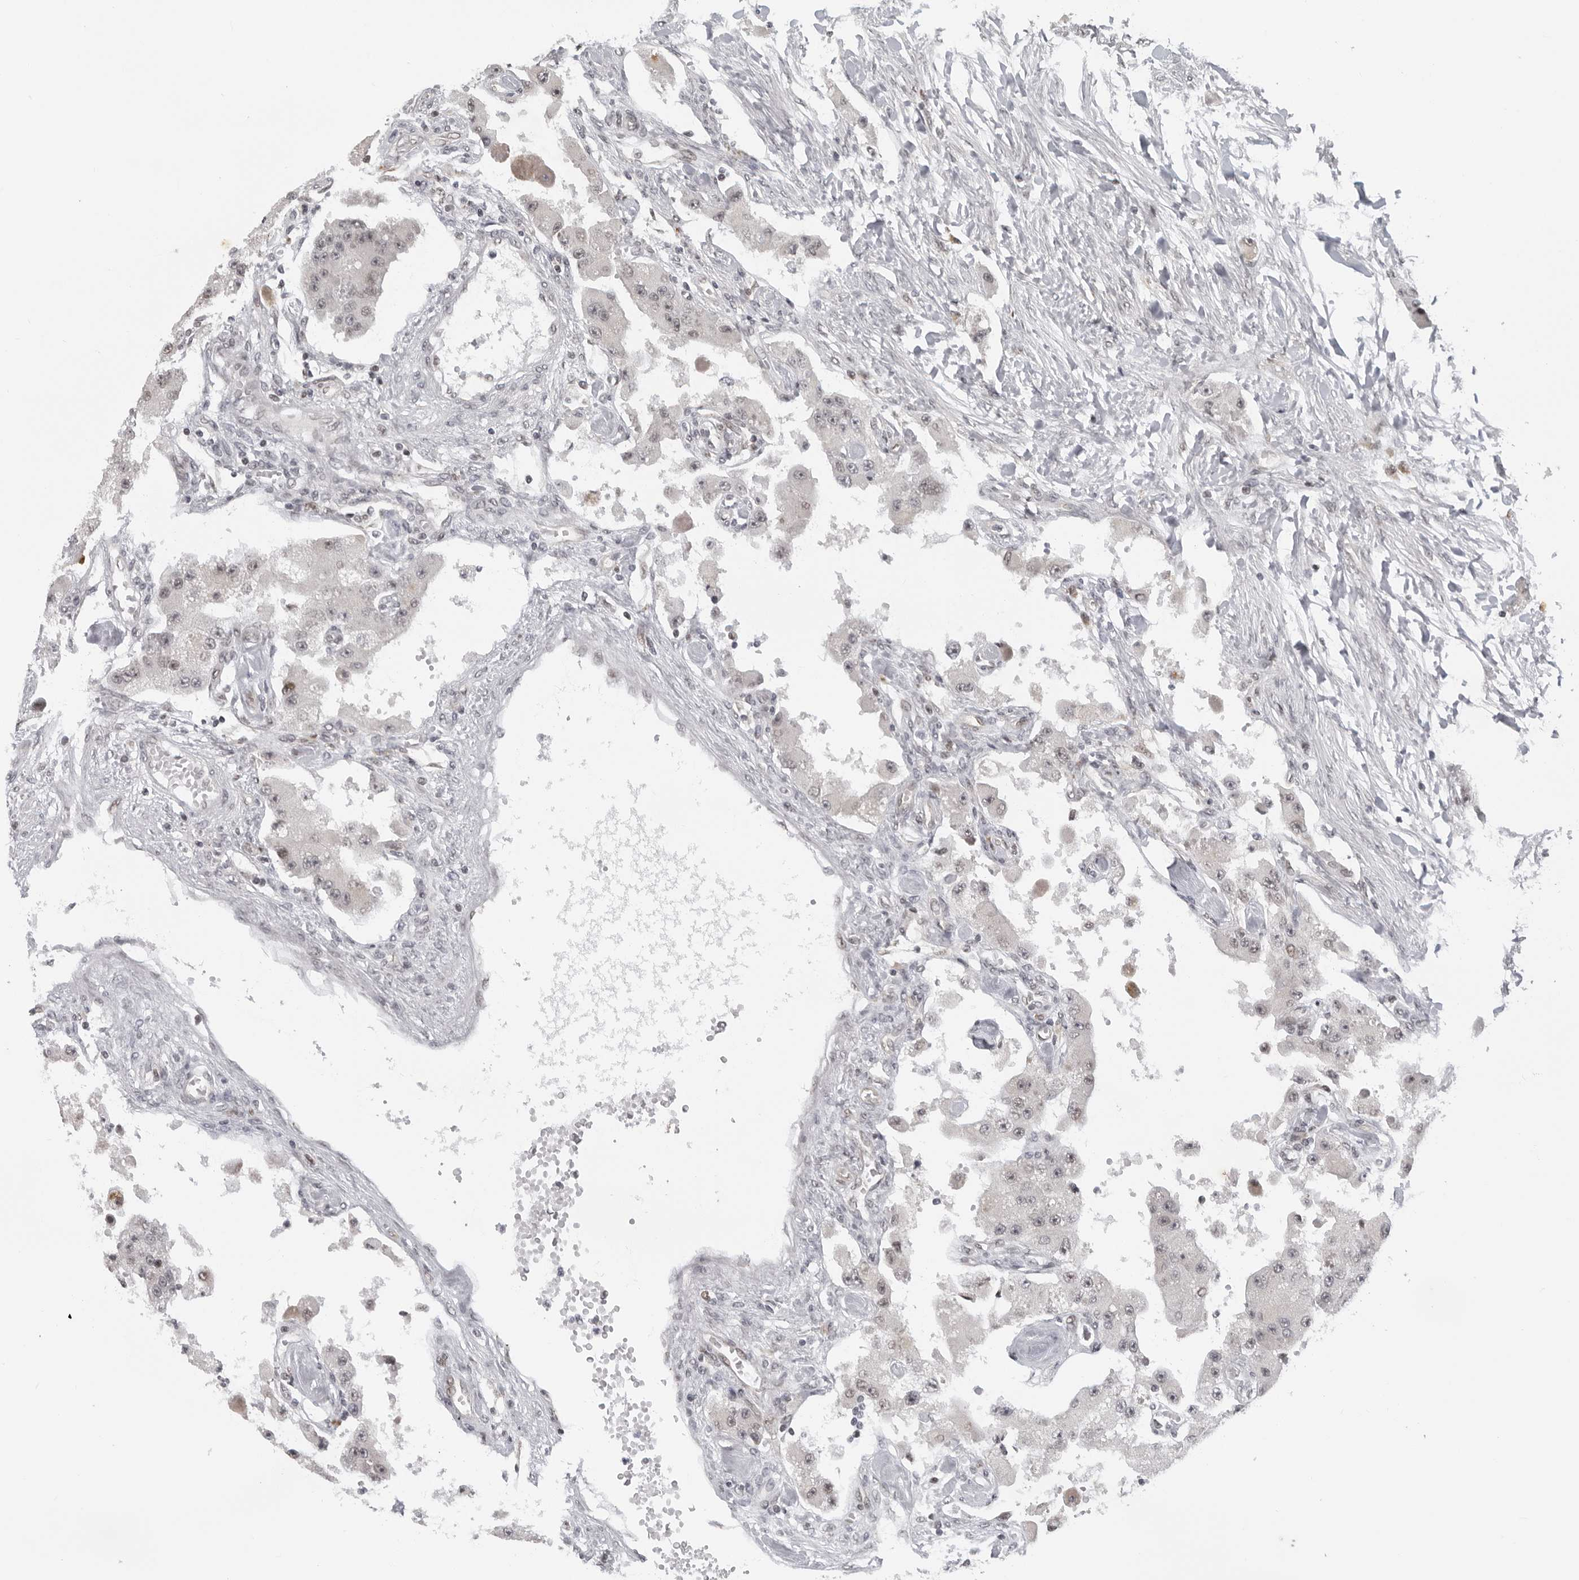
{"staining": {"intensity": "weak", "quantity": "25%-75%", "location": "nuclear"}, "tissue": "carcinoid", "cell_type": "Tumor cells", "image_type": "cancer", "snomed": [{"axis": "morphology", "description": "Carcinoid, malignant, NOS"}, {"axis": "topography", "description": "Pancreas"}], "caption": "This is a histology image of immunohistochemistry (IHC) staining of carcinoid, which shows weak staining in the nuclear of tumor cells.", "gene": "MAF", "patient": {"sex": "male", "age": 41}}